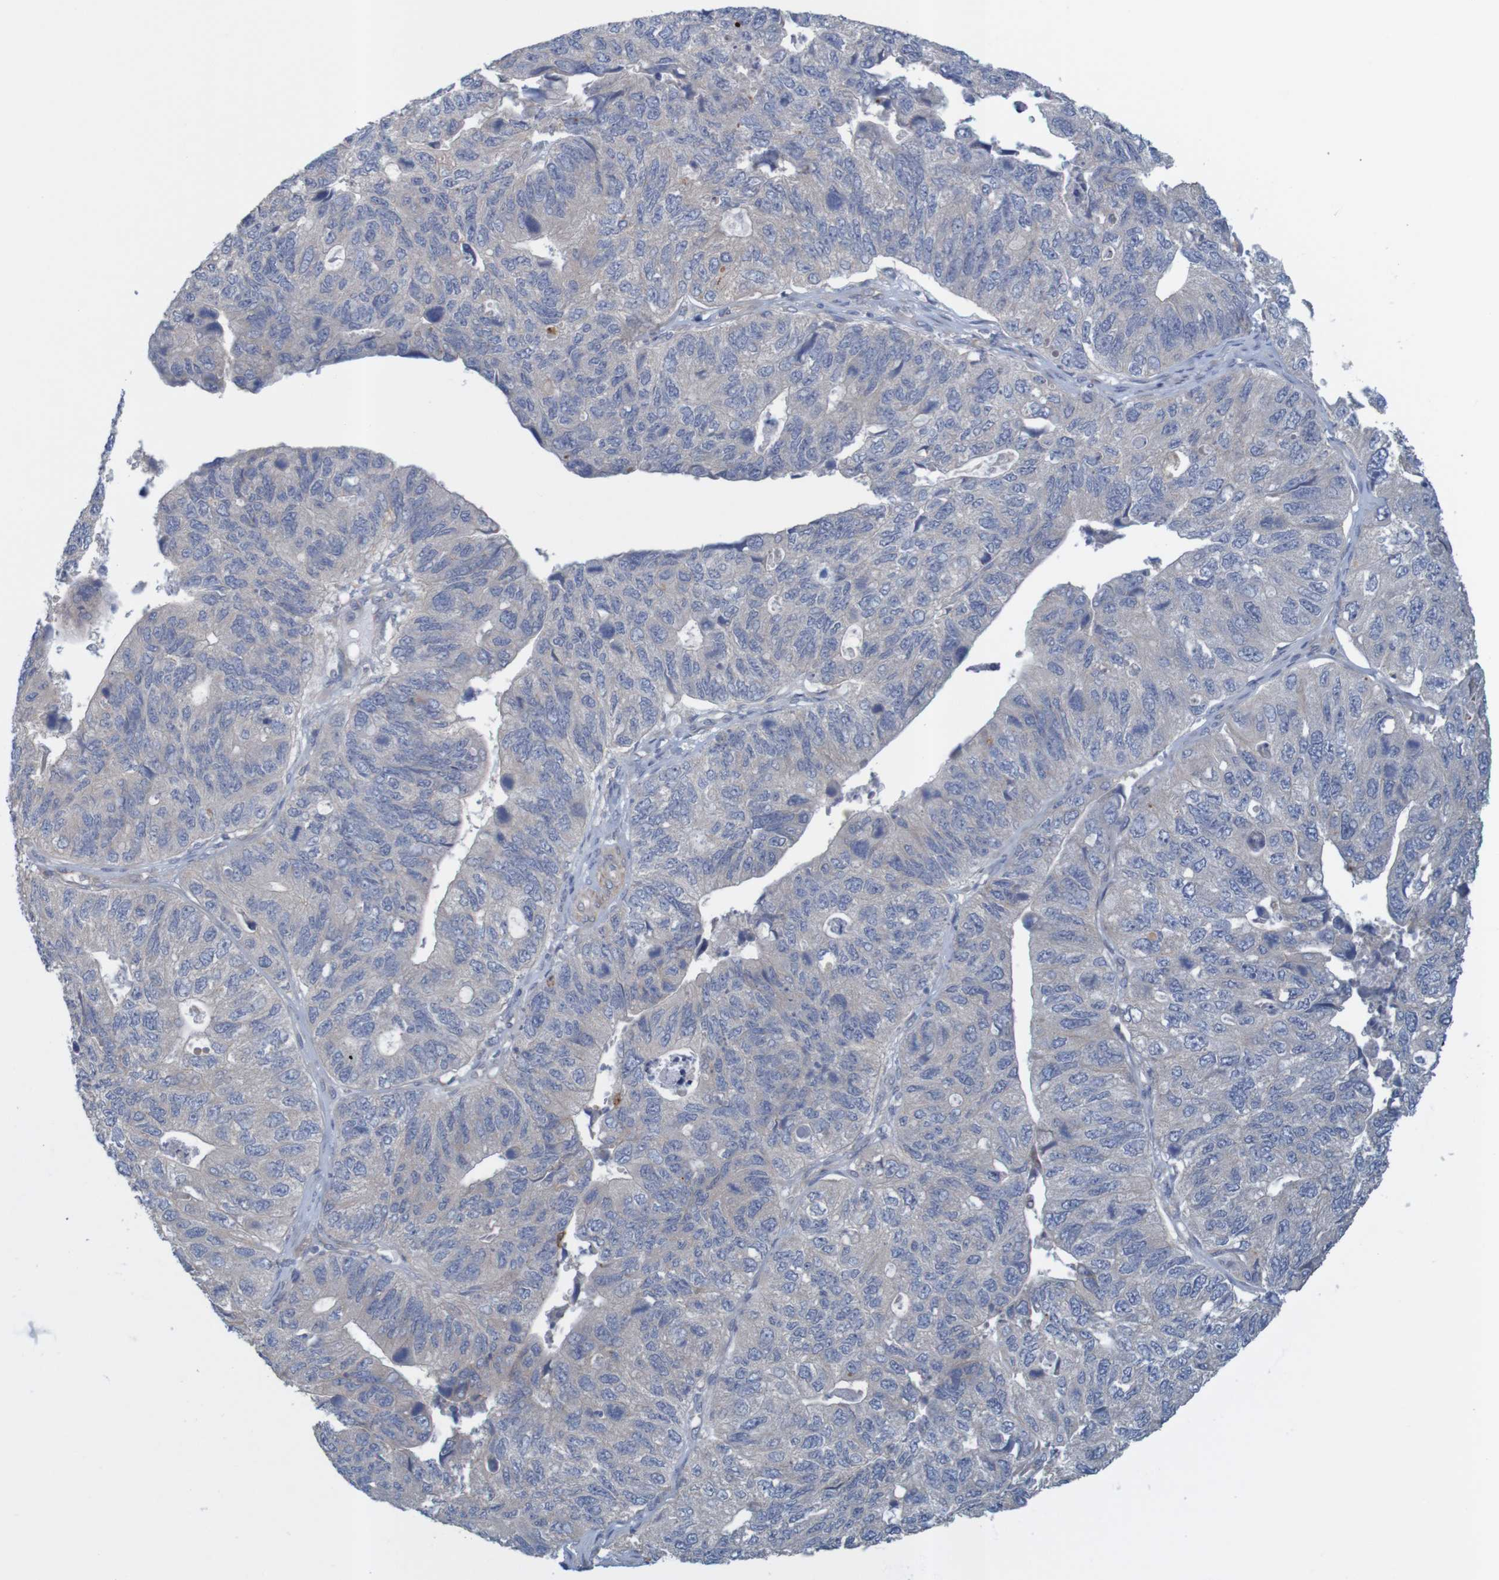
{"staining": {"intensity": "weak", "quantity": "<25%", "location": "cytoplasmic/membranous"}, "tissue": "stomach cancer", "cell_type": "Tumor cells", "image_type": "cancer", "snomed": [{"axis": "morphology", "description": "Adenocarcinoma, NOS"}, {"axis": "topography", "description": "Stomach"}], "caption": "Tumor cells are negative for brown protein staining in stomach cancer.", "gene": "KRT23", "patient": {"sex": "male", "age": 59}}